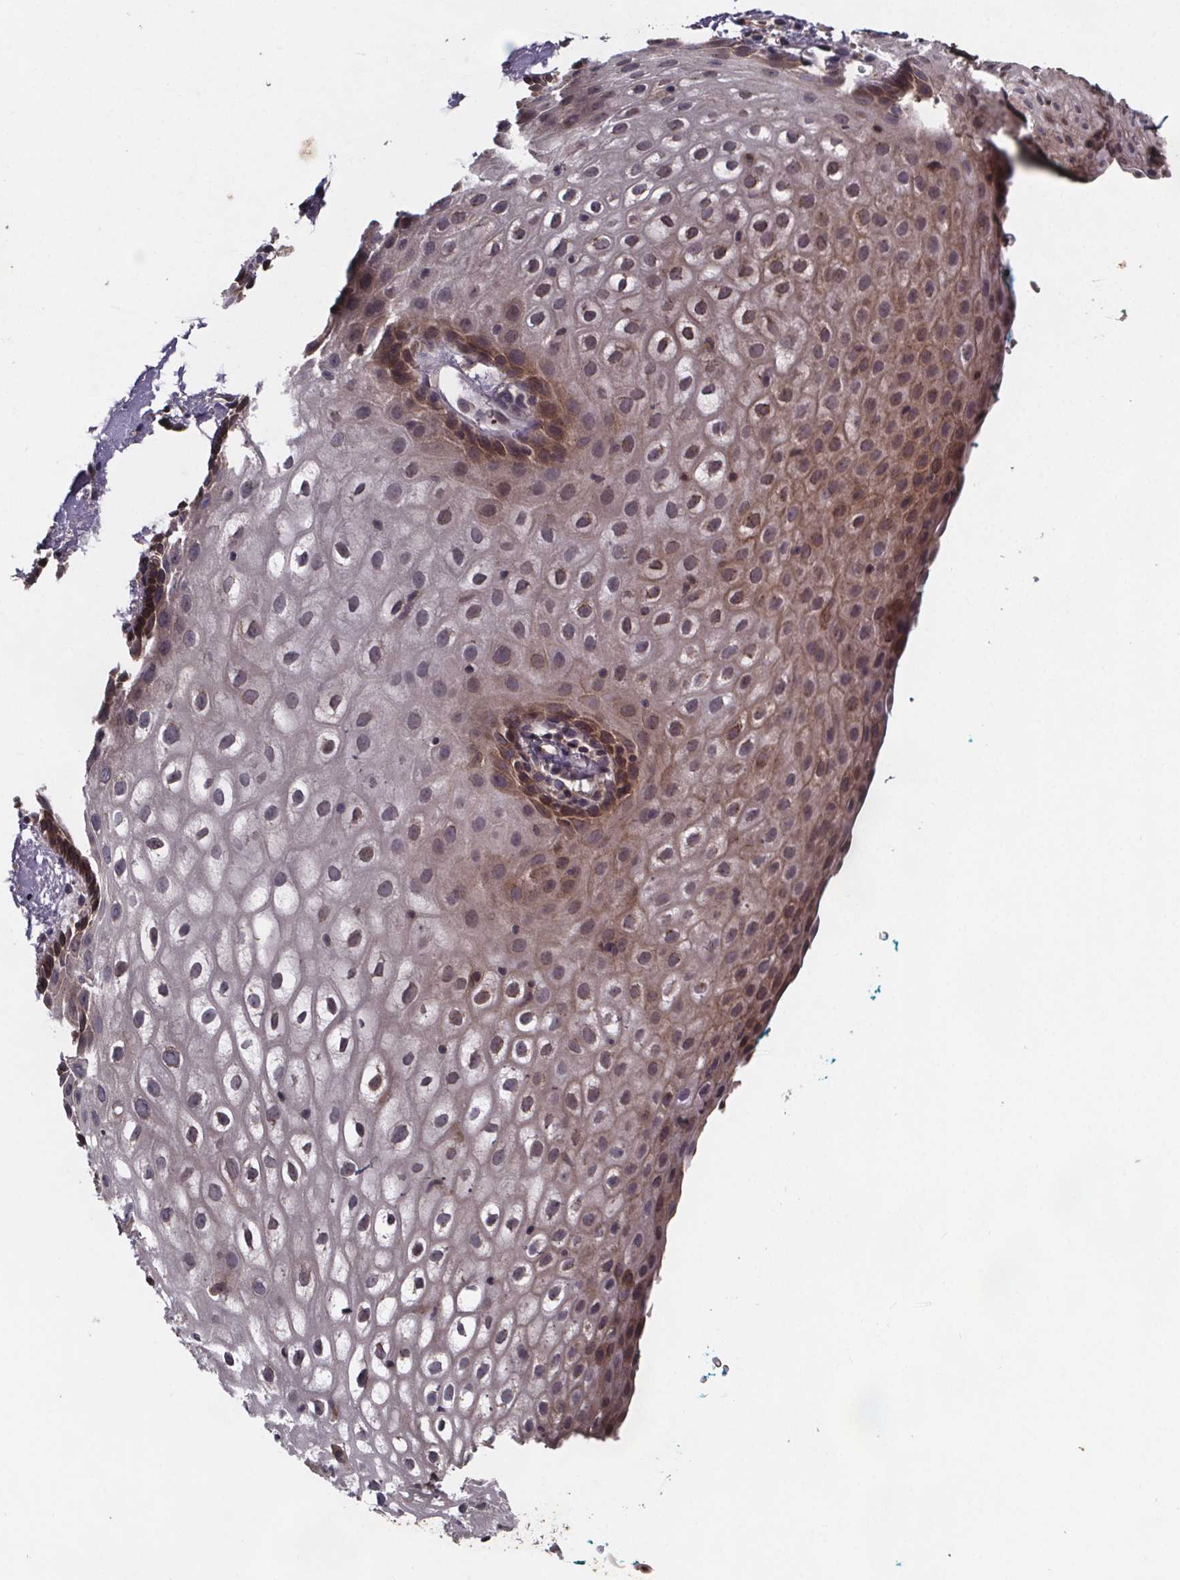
{"staining": {"intensity": "moderate", "quantity": "<25%", "location": "cytoplasmic/membranous"}, "tissue": "vagina", "cell_type": "Squamous epithelial cells", "image_type": "normal", "snomed": [{"axis": "morphology", "description": "Normal tissue, NOS"}, {"axis": "morphology", "description": "Adenocarcinoma, NOS"}, {"axis": "topography", "description": "Rectum"}, {"axis": "topography", "description": "Vagina"}, {"axis": "topography", "description": "Peripheral nerve tissue"}], "caption": "Vagina stained with immunohistochemistry (IHC) exhibits moderate cytoplasmic/membranous expression in approximately <25% of squamous epithelial cells. (DAB = brown stain, brightfield microscopy at high magnification).", "gene": "FASTKD3", "patient": {"sex": "female", "age": 71}}